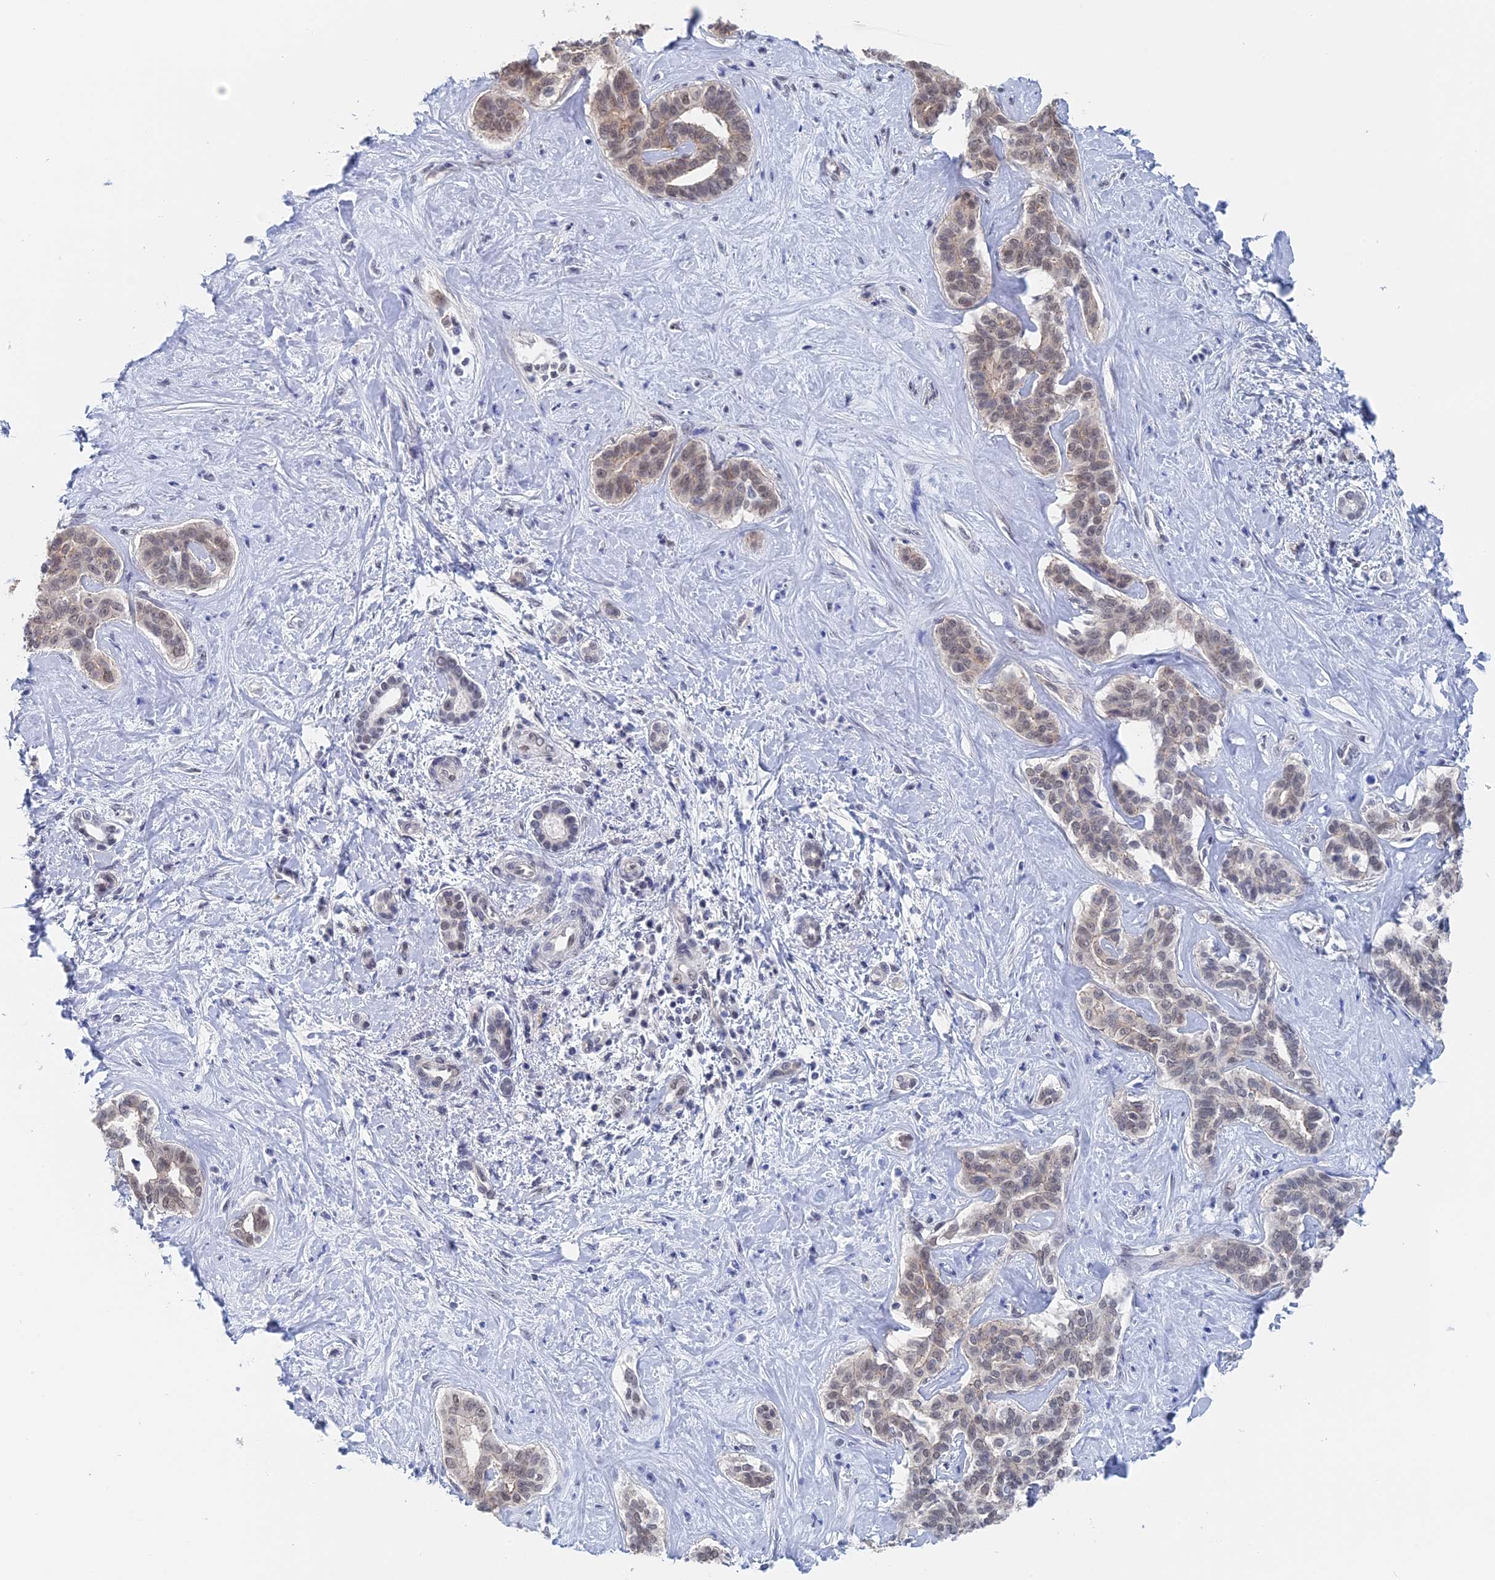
{"staining": {"intensity": "moderate", "quantity": ">75%", "location": "nuclear"}, "tissue": "liver cancer", "cell_type": "Tumor cells", "image_type": "cancer", "snomed": [{"axis": "morphology", "description": "Cholangiocarcinoma"}, {"axis": "topography", "description": "Liver"}], "caption": "DAB (3,3'-diaminobenzidine) immunohistochemical staining of liver cholangiocarcinoma exhibits moderate nuclear protein positivity in about >75% of tumor cells. The protein of interest is stained brown, and the nuclei are stained in blue (DAB (3,3'-diaminobenzidine) IHC with brightfield microscopy, high magnification).", "gene": "TSSC4", "patient": {"sex": "female", "age": 77}}